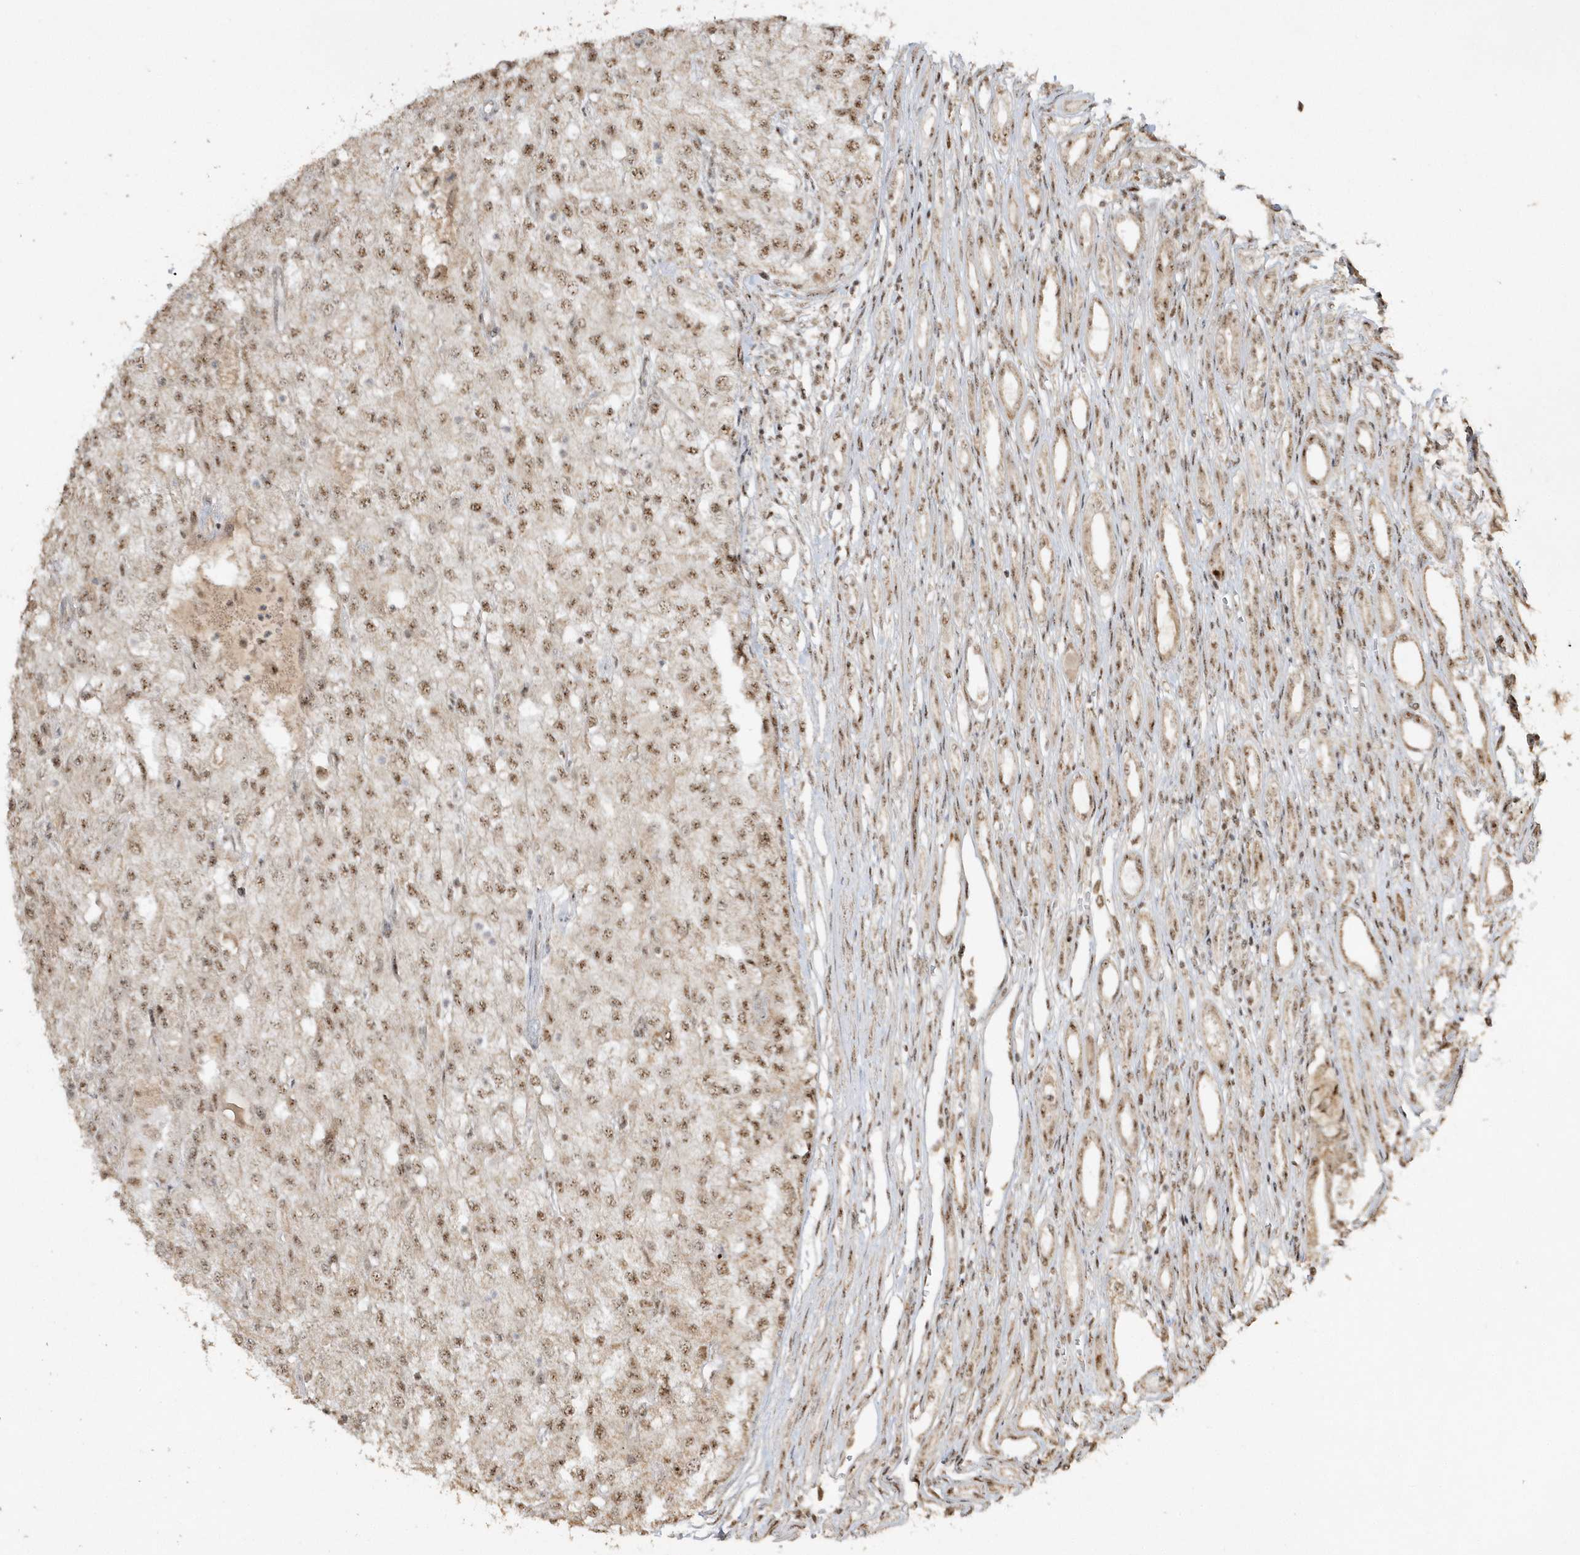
{"staining": {"intensity": "moderate", "quantity": ">75%", "location": "nuclear"}, "tissue": "renal cancer", "cell_type": "Tumor cells", "image_type": "cancer", "snomed": [{"axis": "morphology", "description": "Adenocarcinoma, NOS"}, {"axis": "topography", "description": "Kidney"}], "caption": "The micrograph displays immunohistochemical staining of renal cancer (adenocarcinoma). There is moderate nuclear expression is appreciated in approximately >75% of tumor cells.", "gene": "POLR3B", "patient": {"sex": "female", "age": 54}}